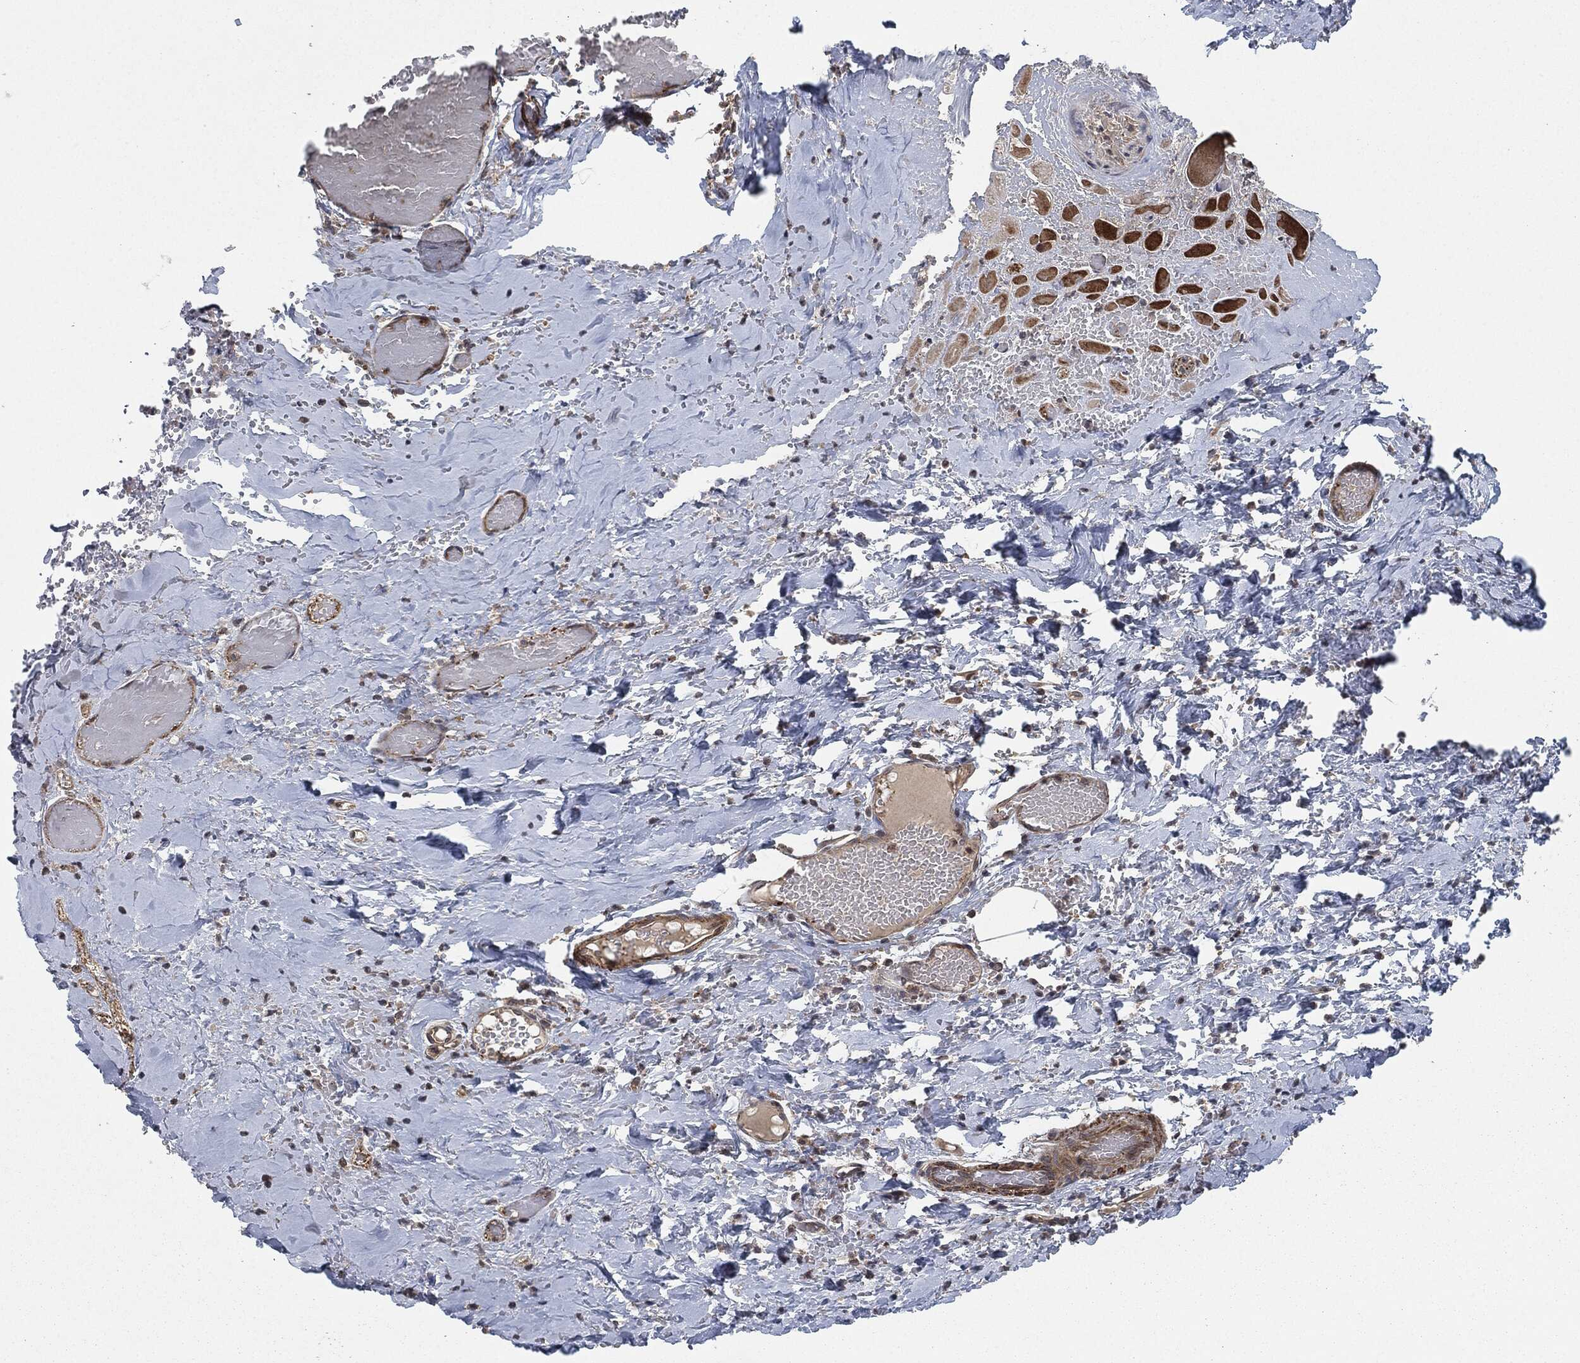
{"staining": {"intensity": "strong", "quantity": "<25%", "location": "cytoplasmic/membranous"}, "tissue": "skeletal muscle", "cell_type": "Myocytes", "image_type": "normal", "snomed": [{"axis": "morphology", "description": "Normal tissue, NOS"}, {"axis": "morphology", "description": "Malignant melanoma, Metastatic site"}, {"axis": "topography", "description": "Skeletal muscle"}], "caption": "Unremarkable skeletal muscle reveals strong cytoplasmic/membranous expression in approximately <25% of myocytes, visualized by immunohistochemistry.", "gene": "UBR1", "patient": {"sex": "male", "age": 50}}